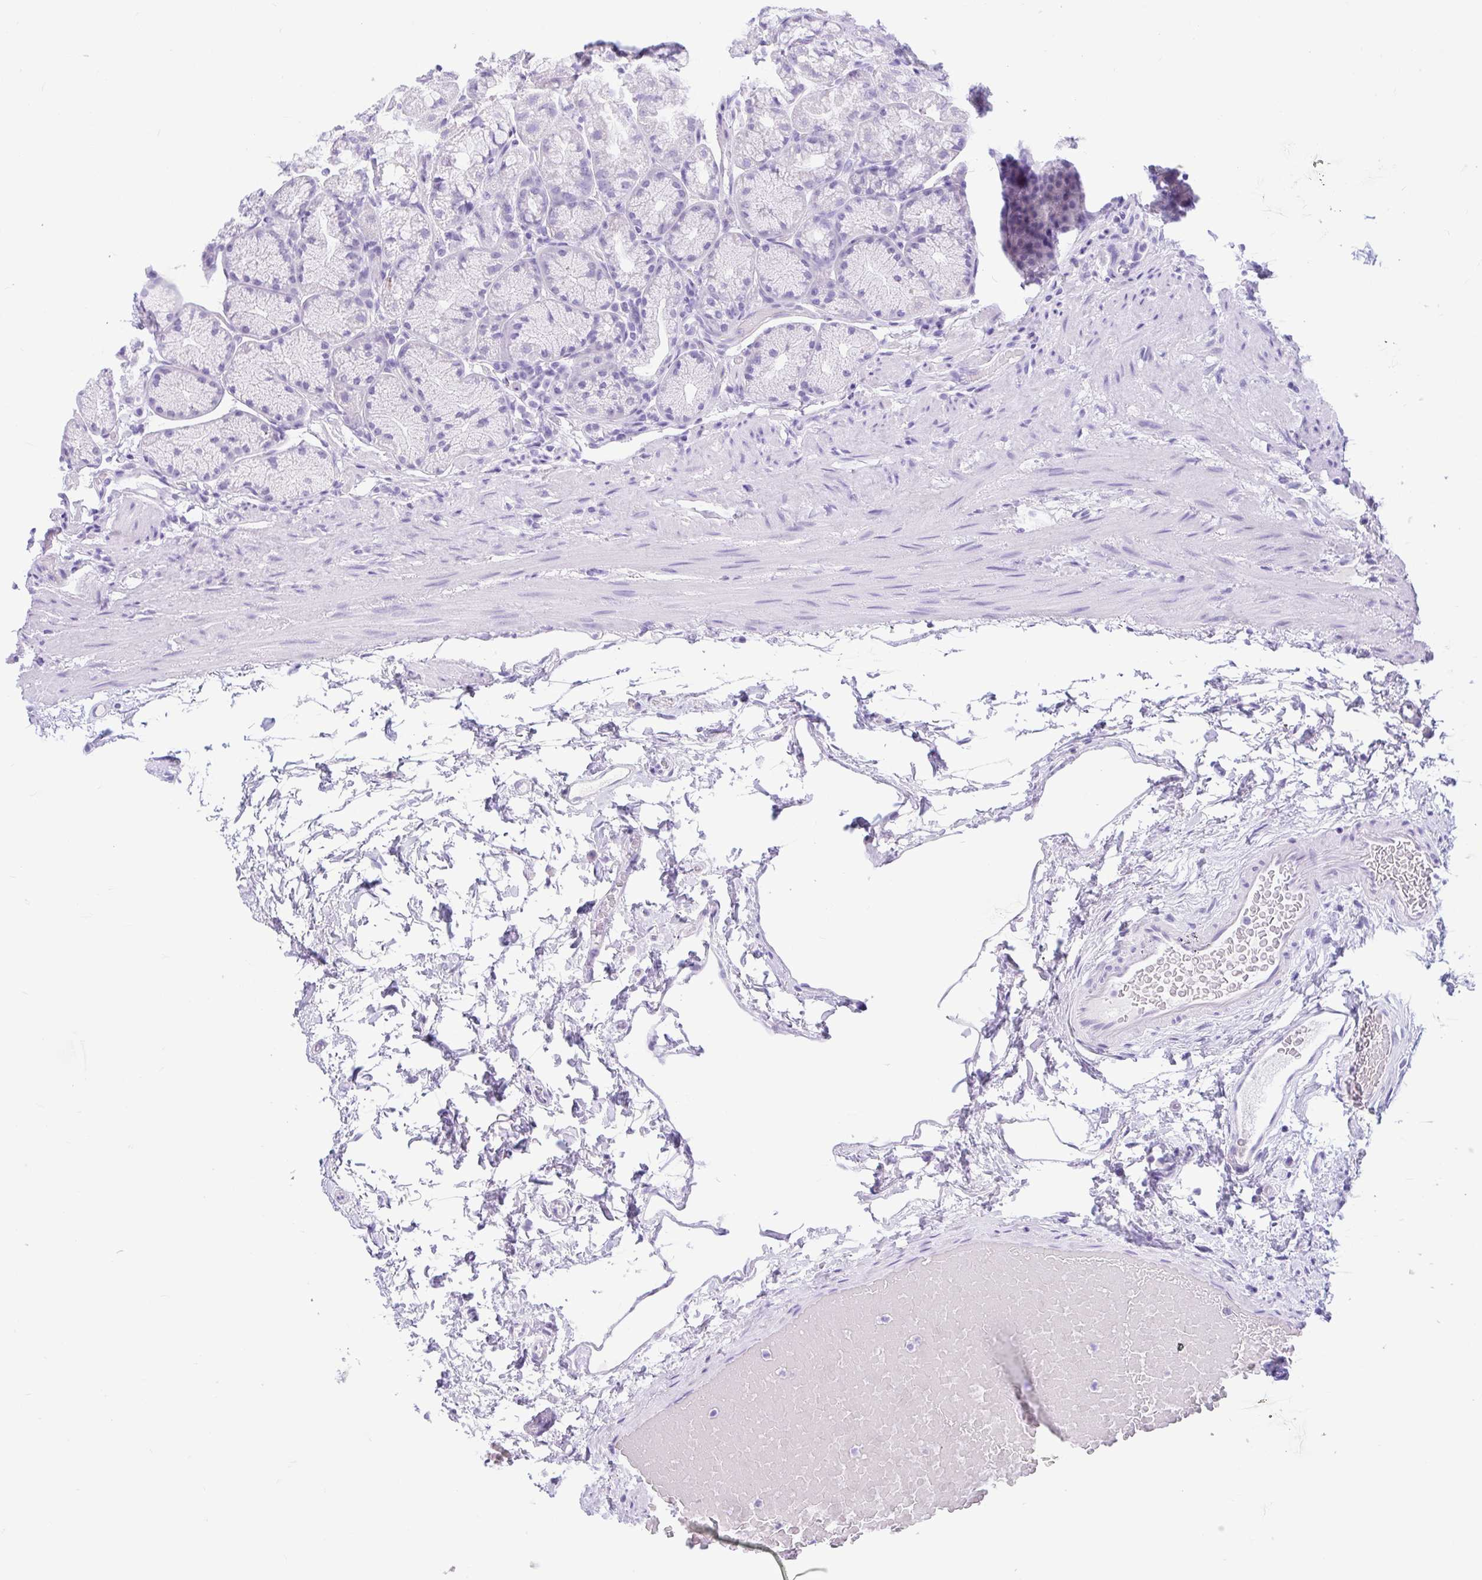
{"staining": {"intensity": "negative", "quantity": "none", "location": "none"}, "tissue": "stomach", "cell_type": "Glandular cells", "image_type": "normal", "snomed": [{"axis": "morphology", "description": "Normal tissue, NOS"}, {"axis": "topography", "description": "Stomach, lower"}], "caption": "Glandular cells show no significant staining in benign stomach. (DAB immunohistochemistry (IHC), high magnification).", "gene": "ENSG00000274792", "patient": {"sex": "male", "age": 67}}